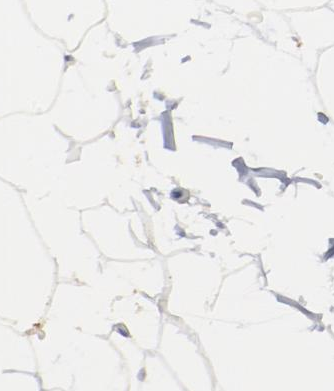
{"staining": {"intensity": "negative", "quantity": "none", "location": "none"}, "tissue": "adipose tissue", "cell_type": "Adipocytes", "image_type": "normal", "snomed": [{"axis": "morphology", "description": "Normal tissue, NOS"}, {"axis": "morphology", "description": "Fibrosis, NOS"}, {"axis": "topography", "description": "Breast"}], "caption": "IHC photomicrograph of unremarkable adipose tissue stained for a protein (brown), which exhibits no staining in adipocytes.", "gene": "CDK1", "patient": {"sex": "female", "age": 24}}